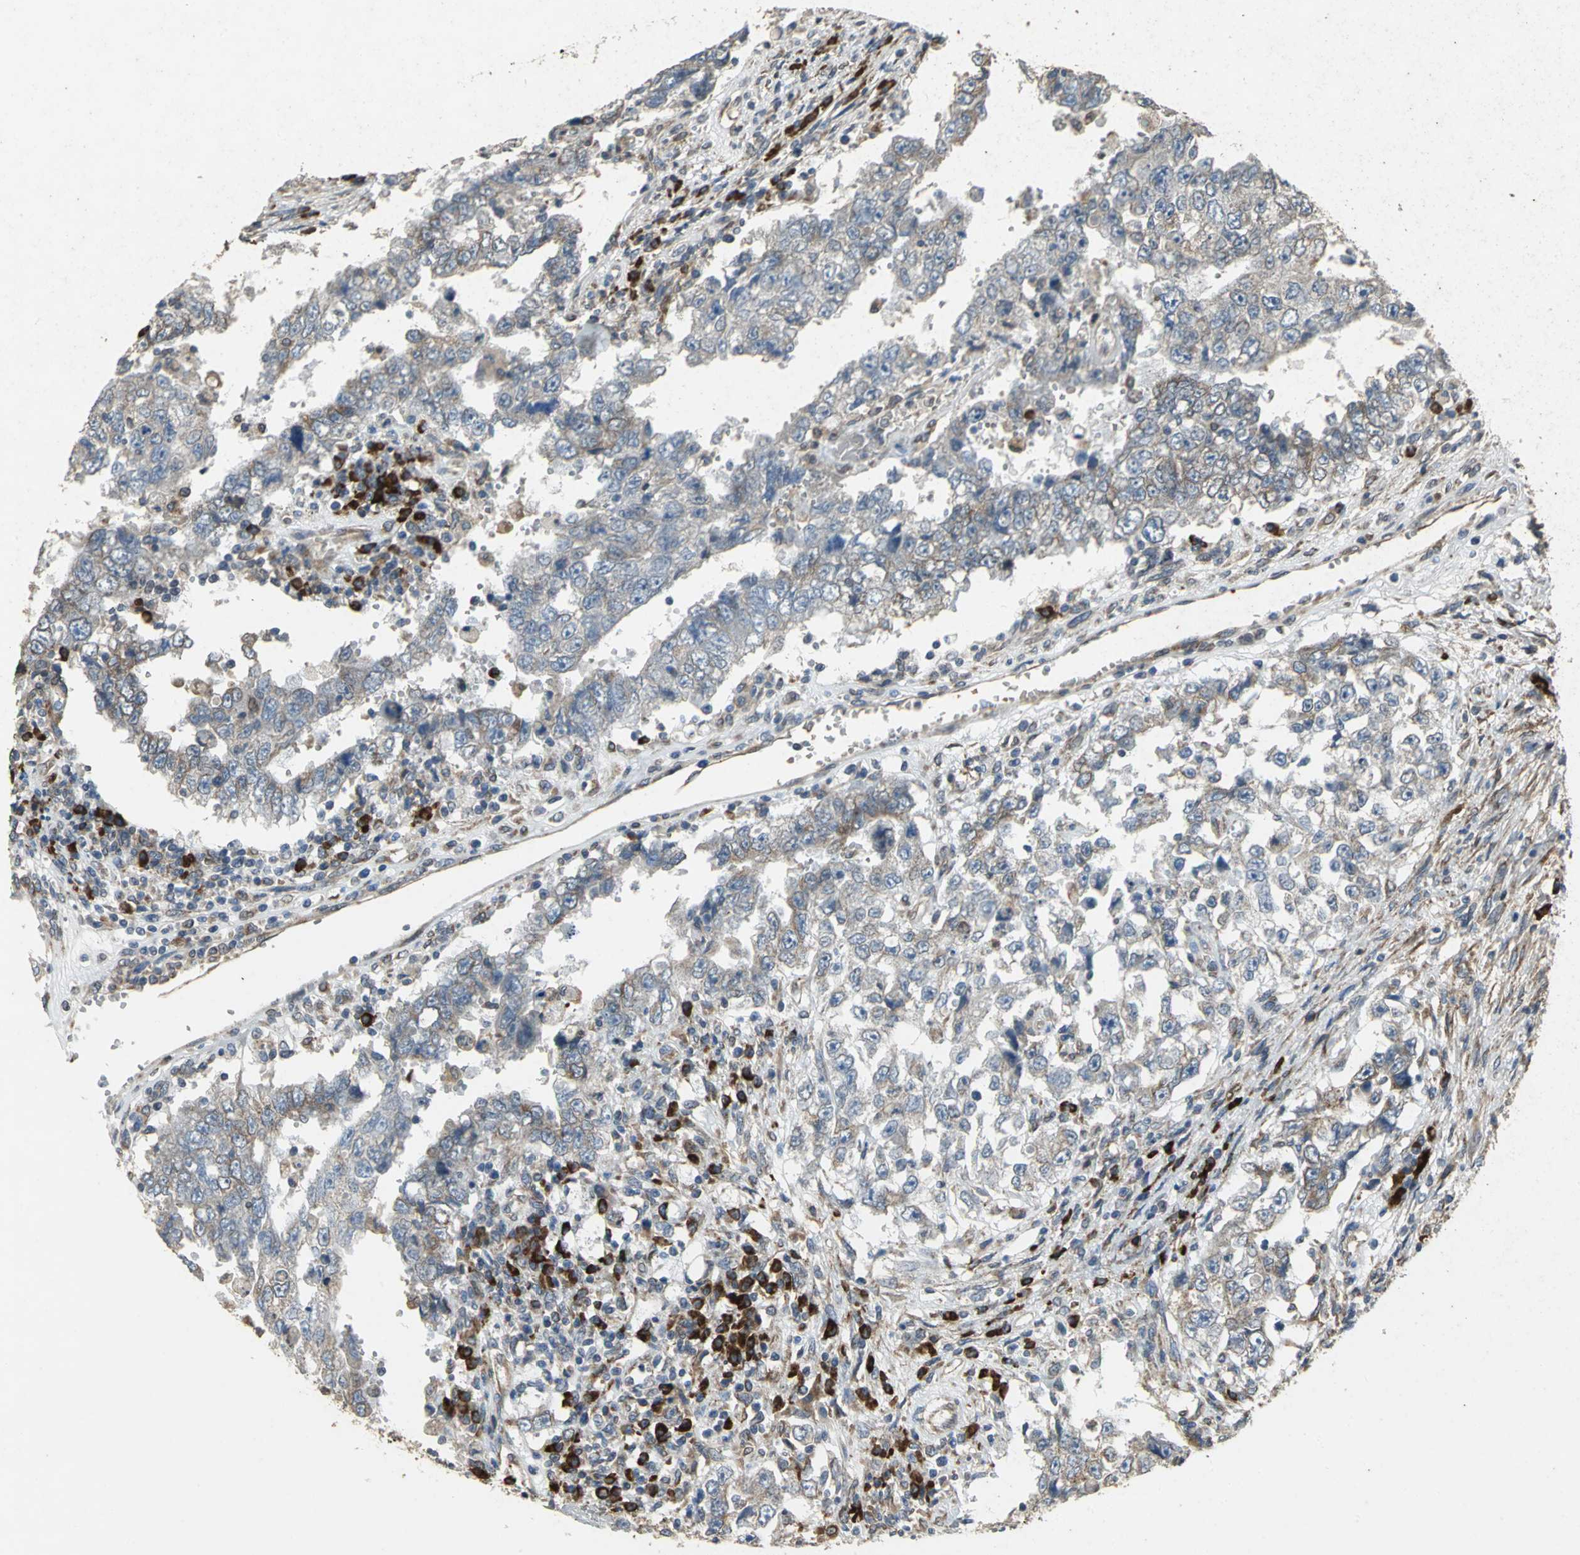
{"staining": {"intensity": "weak", "quantity": "25%-75%", "location": "cytoplasmic/membranous"}, "tissue": "testis cancer", "cell_type": "Tumor cells", "image_type": "cancer", "snomed": [{"axis": "morphology", "description": "Carcinoma, Embryonal, NOS"}, {"axis": "topography", "description": "Testis"}], "caption": "Protein analysis of embryonal carcinoma (testis) tissue exhibits weak cytoplasmic/membranous expression in about 25%-75% of tumor cells. The staining was performed using DAB, with brown indicating positive protein expression. Nuclei are stained blue with hematoxylin.", "gene": "SYVN1", "patient": {"sex": "male", "age": 26}}